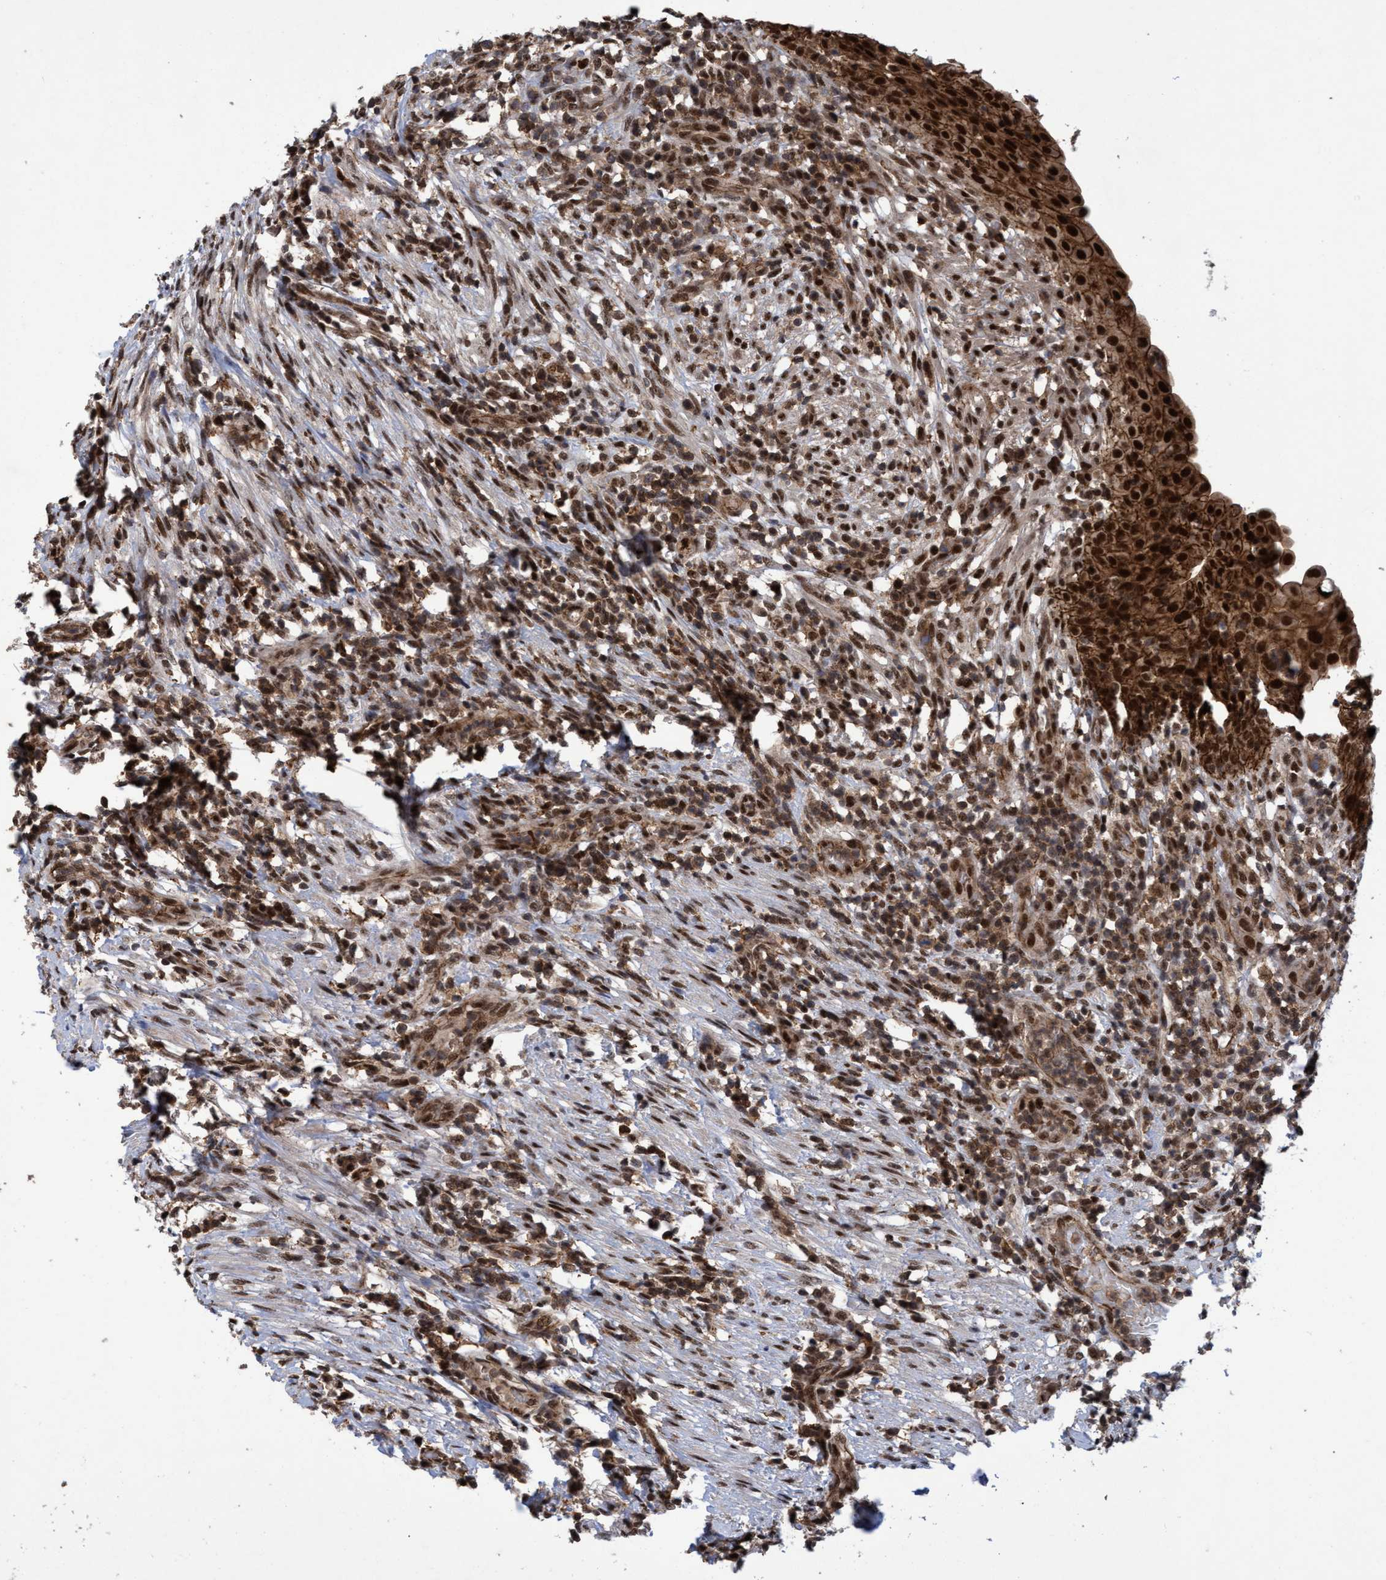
{"staining": {"intensity": "strong", "quantity": ">75%", "location": "cytoplasmic/membranous,nuclear"}, "tissue": "urothelial cancer", "cell_type": "Tumor cells", "image_type": "cancer", "snomed": [{"axis": "morphology", "description": "Urothelial carcinoma, Low grade"}, {"axis": "topography", "description": "Urinary bladder"}], "caption": "A high amount of strong cytoplasmic/membranous and nuclear staining is seen in approximately >75% of tumor cells in urothelial cancer tissue. Using DAB (3,3'-diaminobenzidine) (brown) and hematoxylin (blue) stains, captured at high magnification using brightfield microscopy.", "gene": "GTF2F1", "patient": {"sex": "female", "age": 75}}